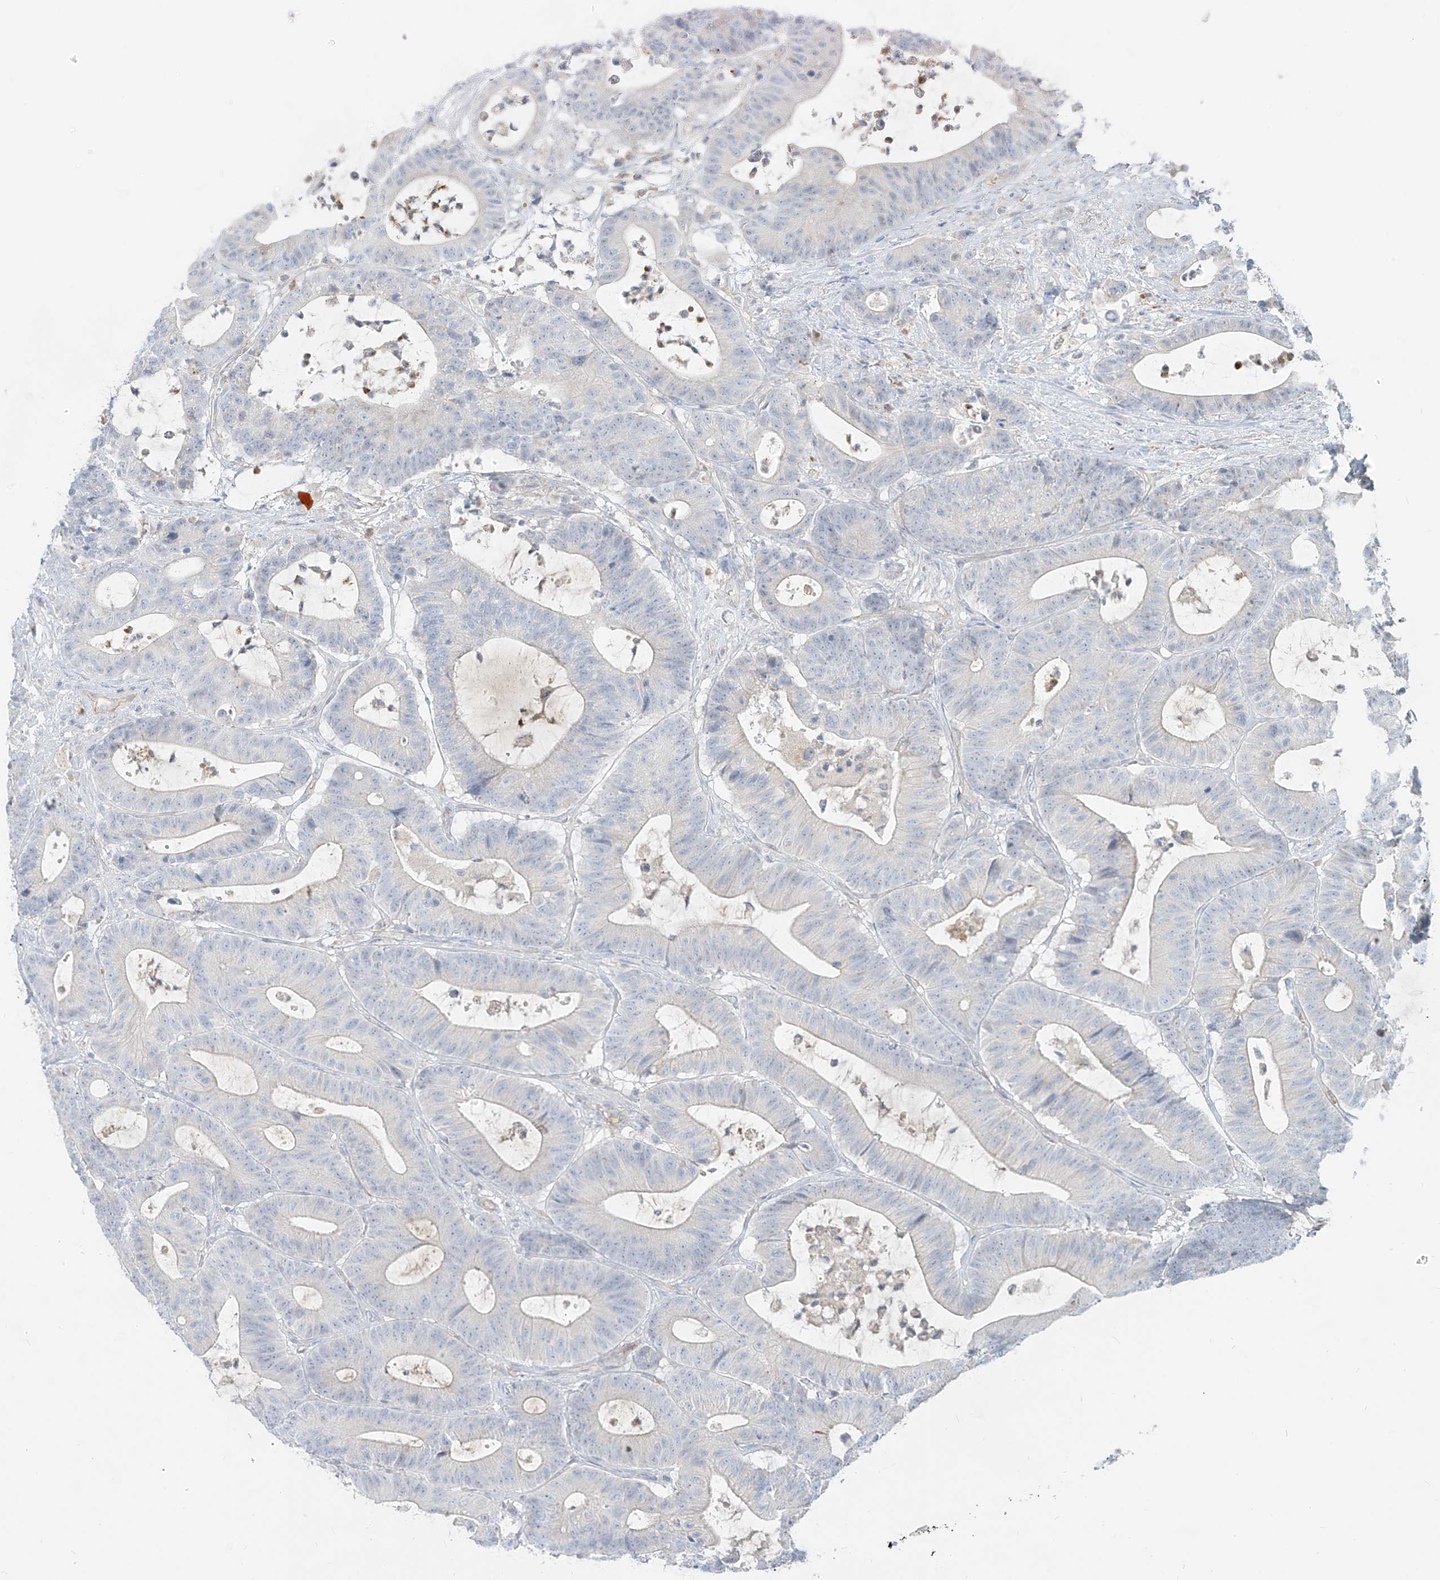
{"staining": {"intensity": "negative", "quantity": "none", "location": "none"}, "tissue": "colorectal cancer", "cell_type": "Tumor cells", "image_type": "cancer", "snomed": [{"axis": "morphology", "description": "Adenocarcinoma, NOS"}, {"axis": "topography", "description": "Colon"}], "caption": "DAB (3,3'-diaminobenzidine) immunohistochemical staining of colorectal cancer reveals no significant expression in tumor cells. Nuclei are stained in blue.", "gene": "C2orf42", "patient": {"sex": "female", "age": 84}}